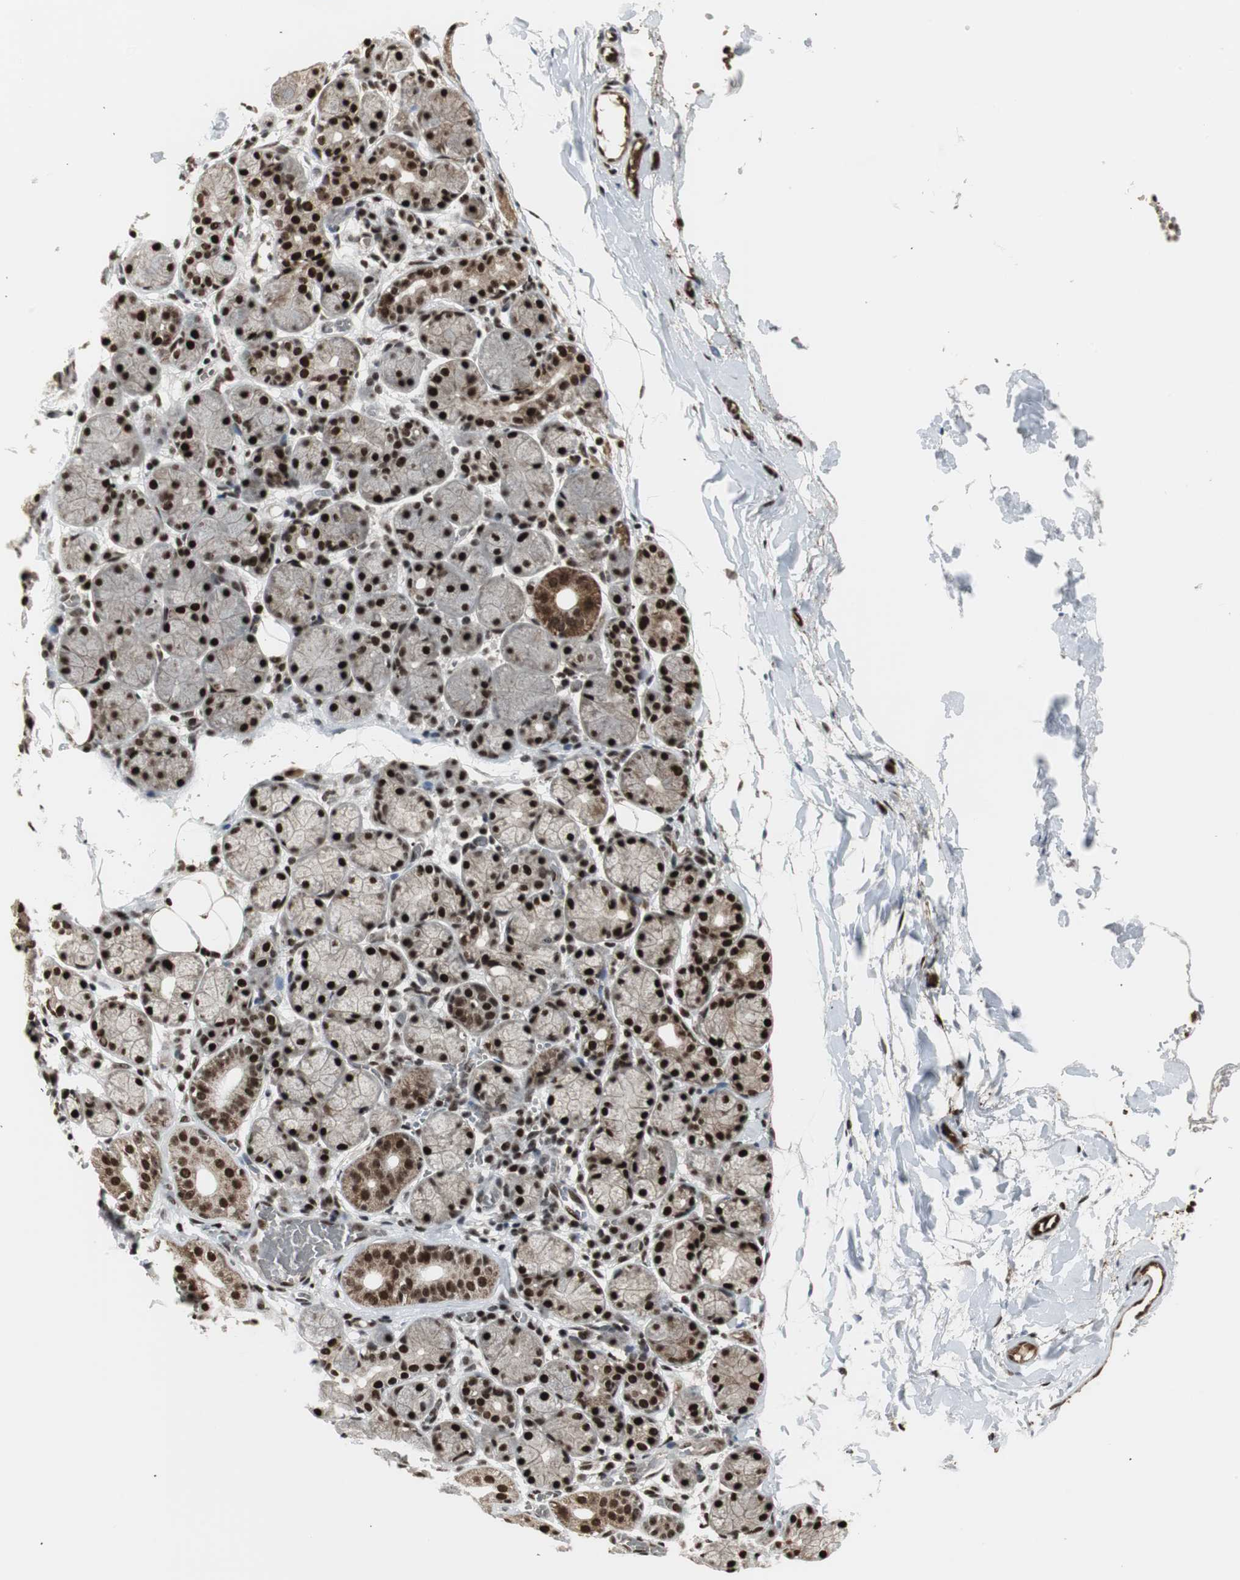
{"staining": {"intensity": "strong", "quantity": ">75%", "location": "cytoplasmic/membranous,nuclear"}, "tissue": "salivary gland", "cell_type": "Glandular cells", "image_type": "normal", "snomed": [{"axis": "morphology", "description": "Normal tissue, NOS"}, {"axis": "topography", "description": "Salivary gland"}], "caption": "This histopathology image shows unremarkable salivary gland stained with immunohistochemistry (IHC) to label a protein in brown. The cytoplasmic/membranous,nuclear of glandular cells show strong positivity for the protein. Nuclei are counter-stained blue.", "gene": "PARN", "patient": {"sex": "female", "age": 24}}